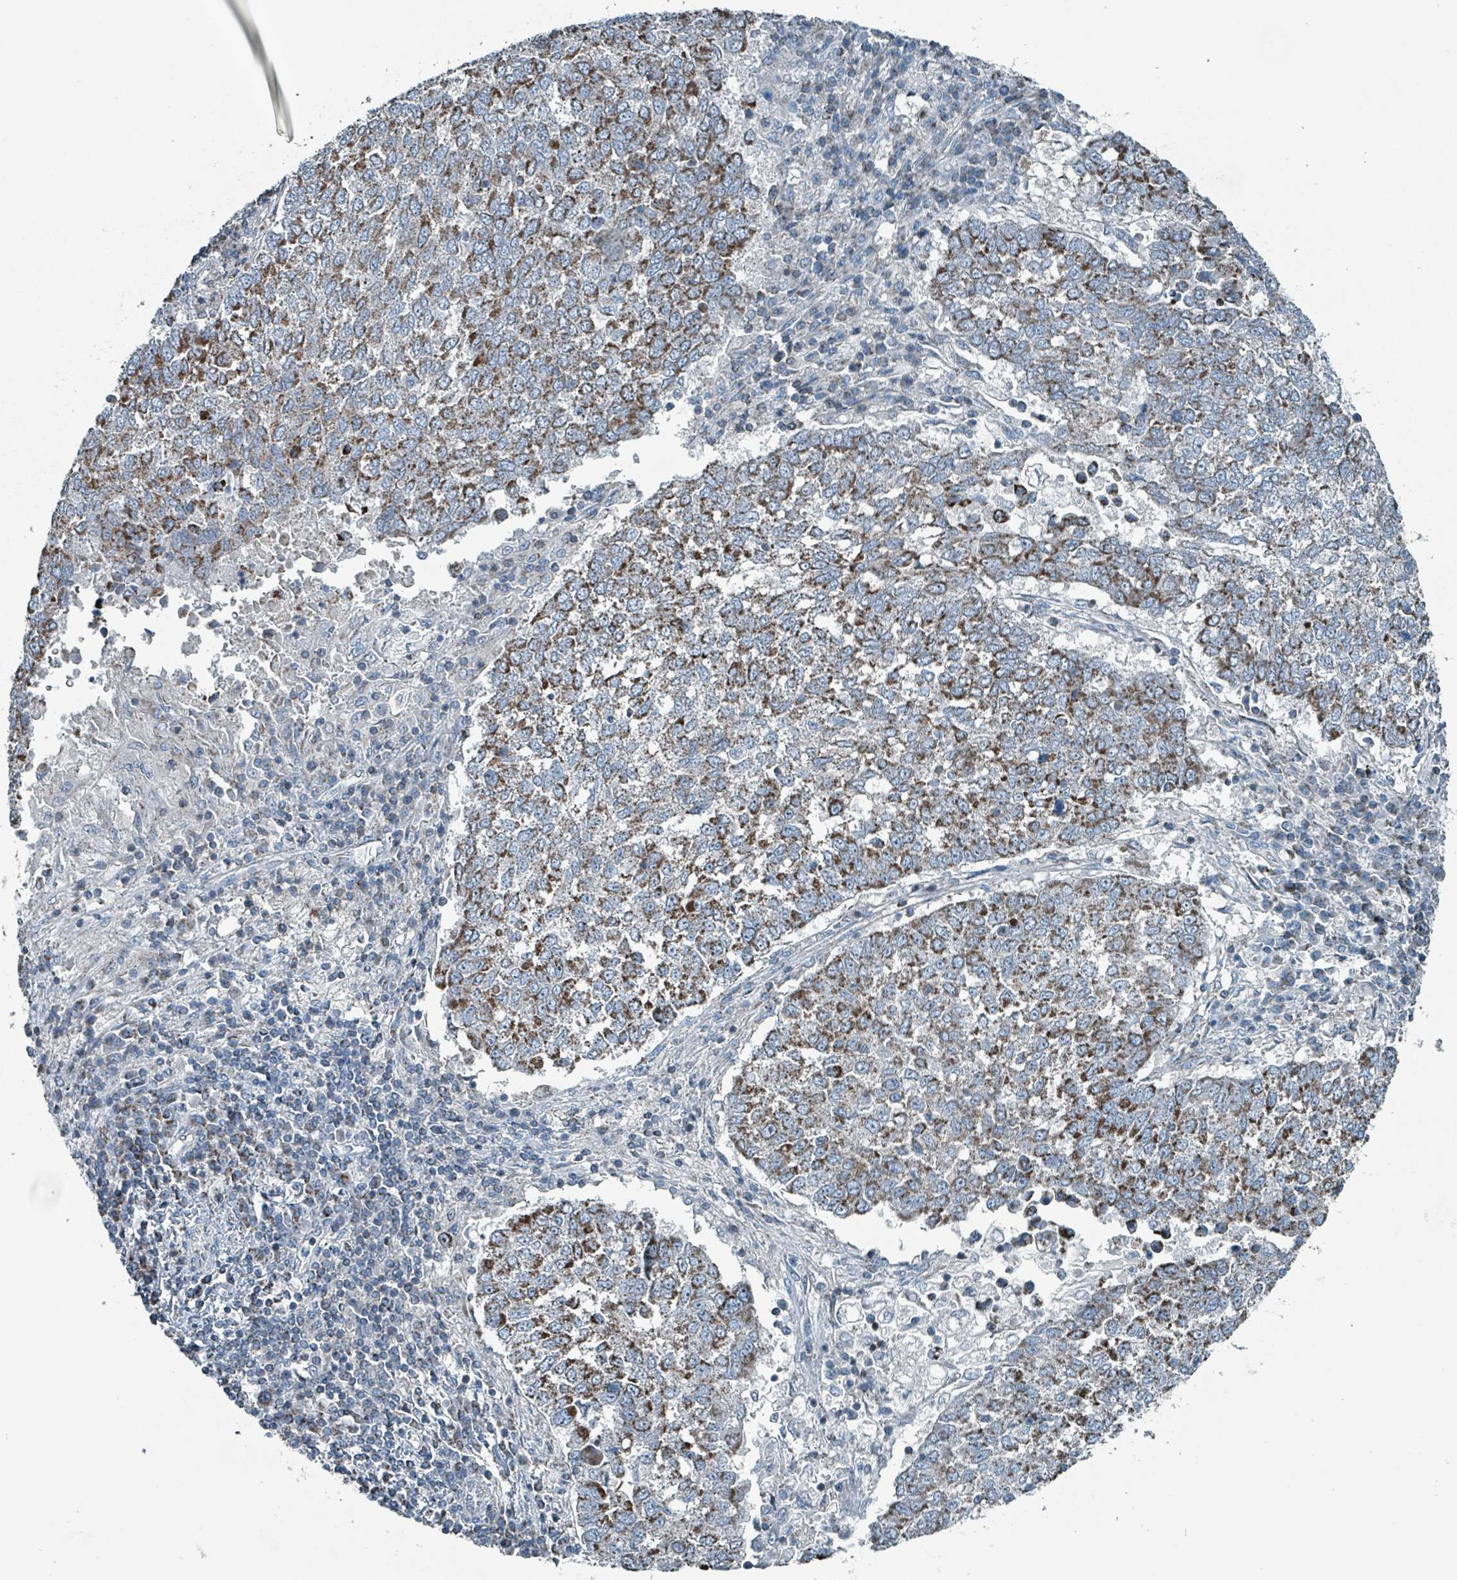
{"staining": {"intensity": "strong", "quantity": ">75%", "location": "cytoplasmic/membranous"}, "tissue": "lung cancer", "cell_type": "Tumor cells", "image_type": "cancer", "snomed": [{"axis": "morphology", "description": "Squamous cell carcinoma, NOS"}, {"axis": "topography", "description": "Lung"}], "caption": "Brown immunohistochemical staining in human lung cancer displays strong cytoplasmic/membranous positivity in approximately >75% of tumor cells.", "gene": "ABHD18", "patient": {"sex": "male", "age": 73}}